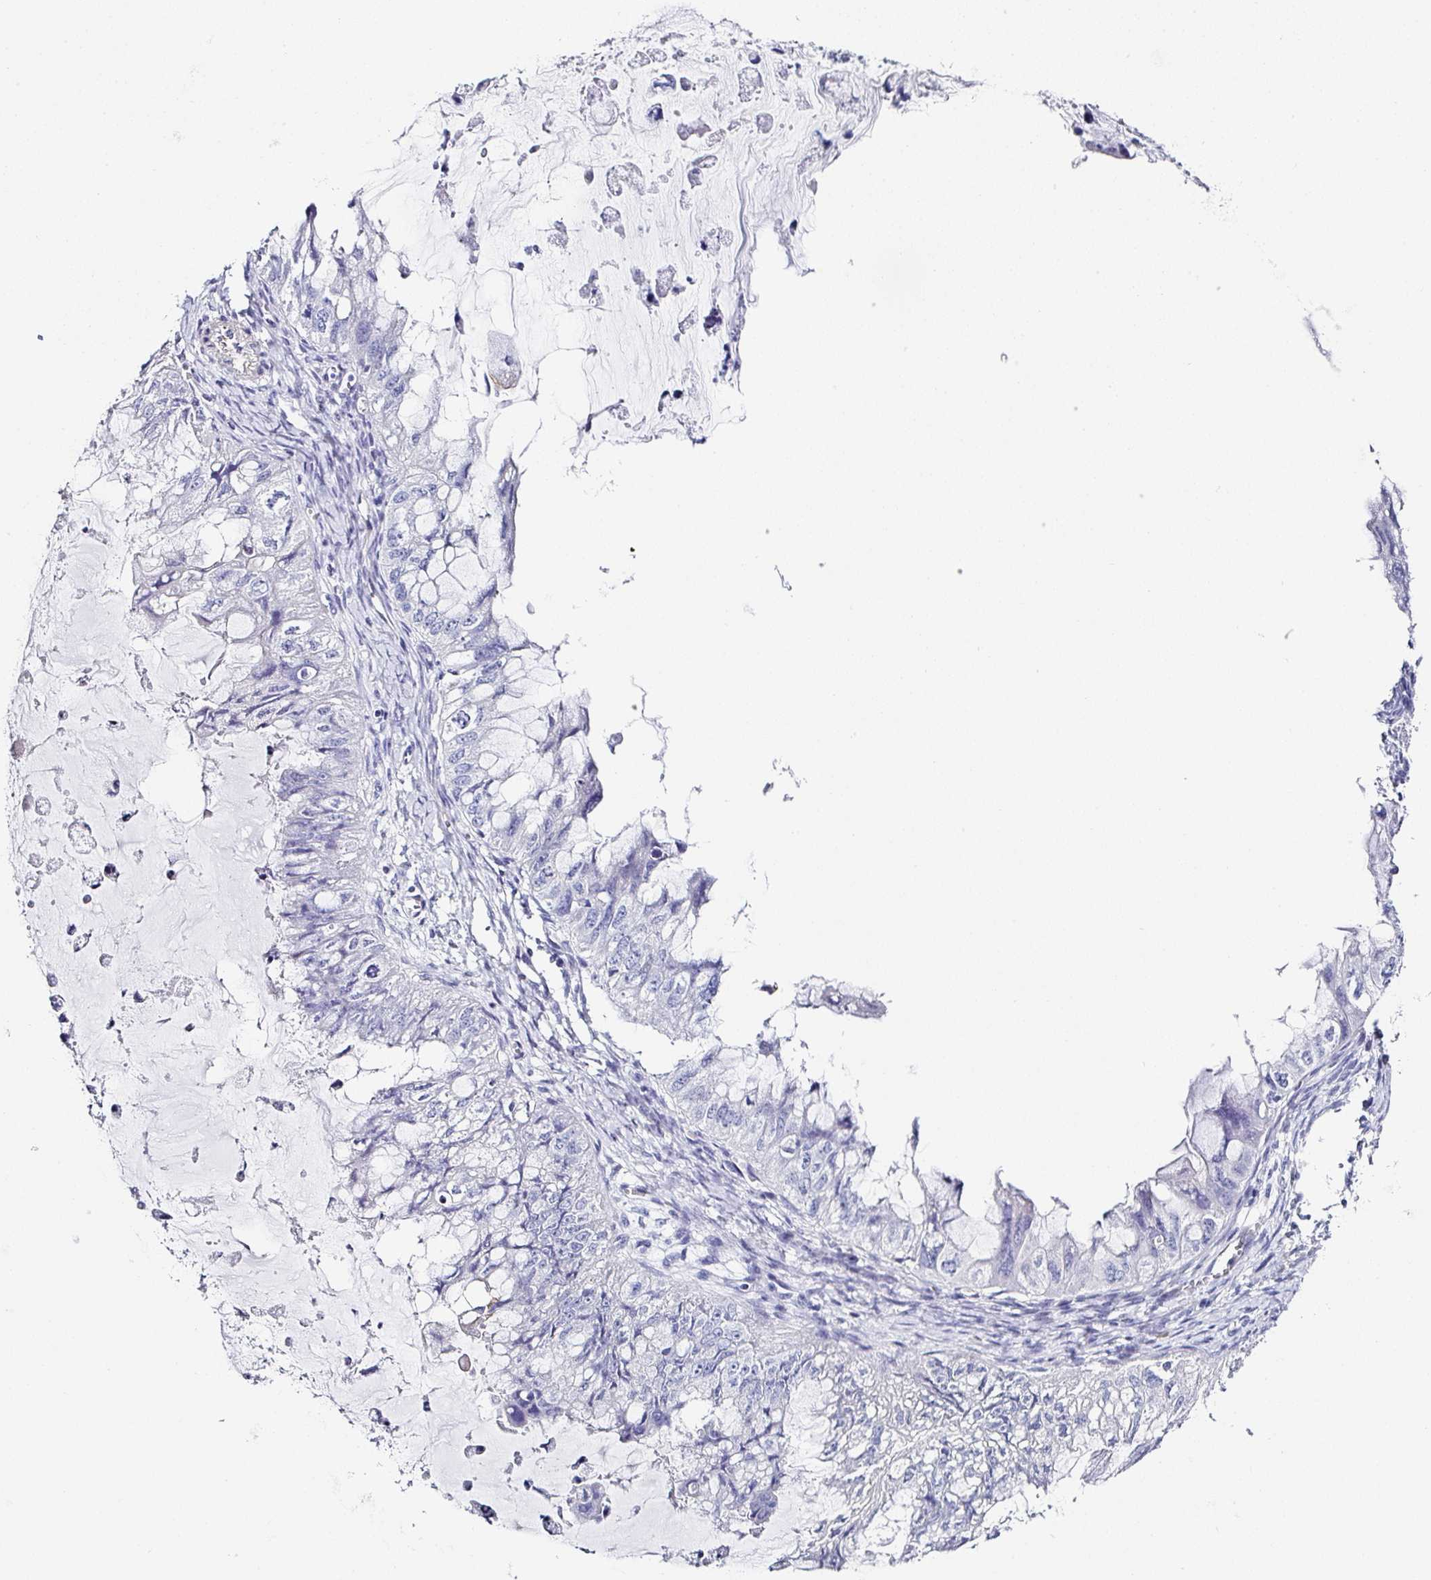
{"staining": {"intensity": "negative", "quantity": "none", "location": "none"}, "tissue": "ovarian cancer", "cell_type": "Tumor cells", "image_type": "cancer", "snomed": [{"axis": "morphology", "description": "Cystadenocarcinoma, mucinous, NOS"}, {"axis": "topography", "description": "Ovary"}], "caption": "Protein analysis of ovarian mucinous cystadenocarcinoma shows no significant expression in tumor cells.", "gene": "PPFIA4", "patient": {"sex": "female", "age": 72}}